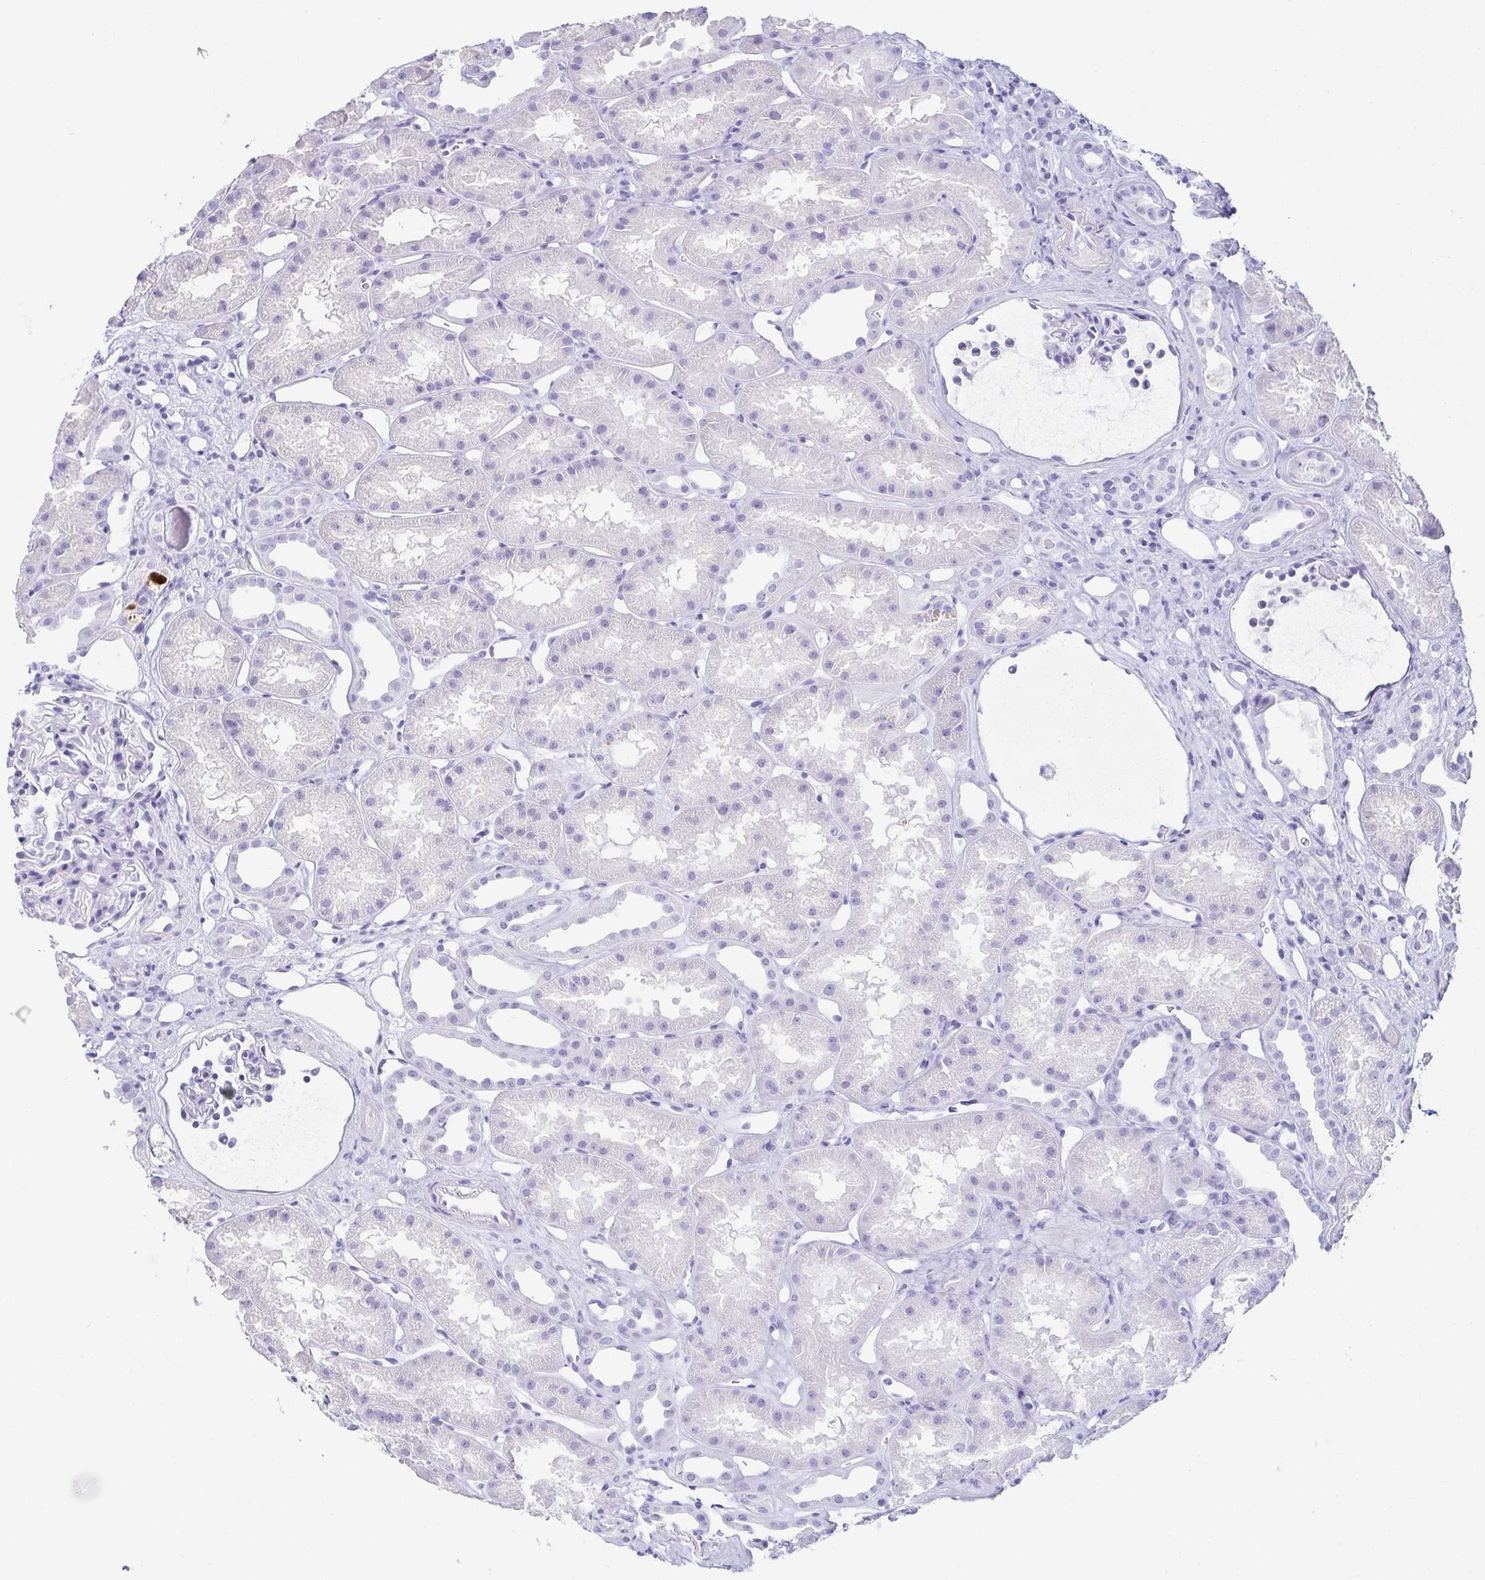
{"staining": {"intensity": "negative", "quantity": "none", "location": "none"}, "tissue": "kidney", "cell_type": "Cells in glomeruli", "image_type": "normal", "snomed": [{"axis": "morphology", "description": "Normal tissue, NOS"}, {"axis": "topography", "description": "Kidney"}], "caption": "Cells in glomeruli show no significant protein expression in benign kidney. (Immunohistochemistry, brightfield microscopy, high magnification).", "gene": "CD164L2", "patient": {"sex": "male", "age": 61}}